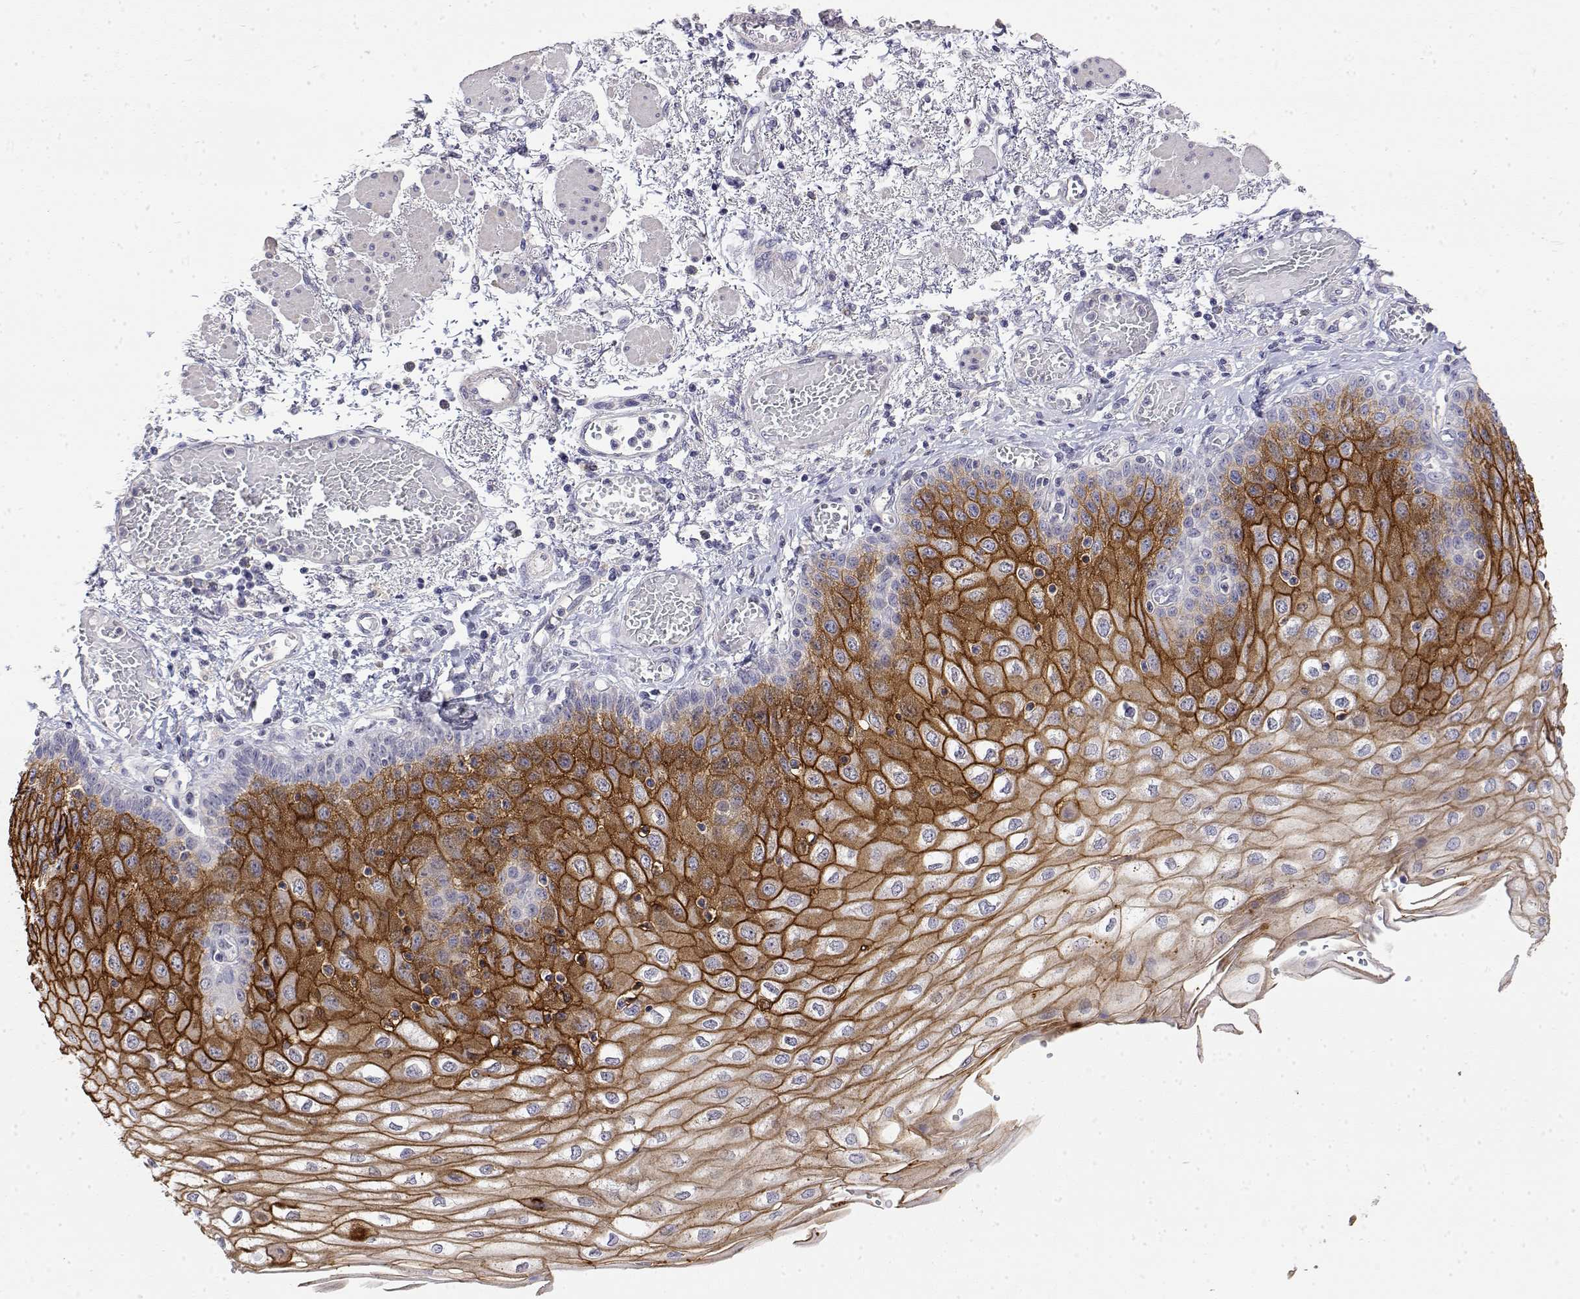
{"staining": {"intensity": "strong", "quantity": ">75%", "location": "cytoplasmic/membranous"}, "tissue": "esophagus", "cell_type": "Squamous epithelial cells", "image_type": "normal", "snomed": [{"axis": "morphology", "description": "Normal tissue, NOS"}, {"axis": "morphology", "description": "Adenocarcinoma, NOS"}, {"axis": "topography", "description": "Esophagus"}], "caption": "Approximately >75% of squamous epithelial cells in normal esophagus demonstrate strong cytoplasmic/membranous protein positivity as visualized by brown immunohistochemical staining.", "gene": "LY6D", "patient": {"sex": "male", "age": 81}}